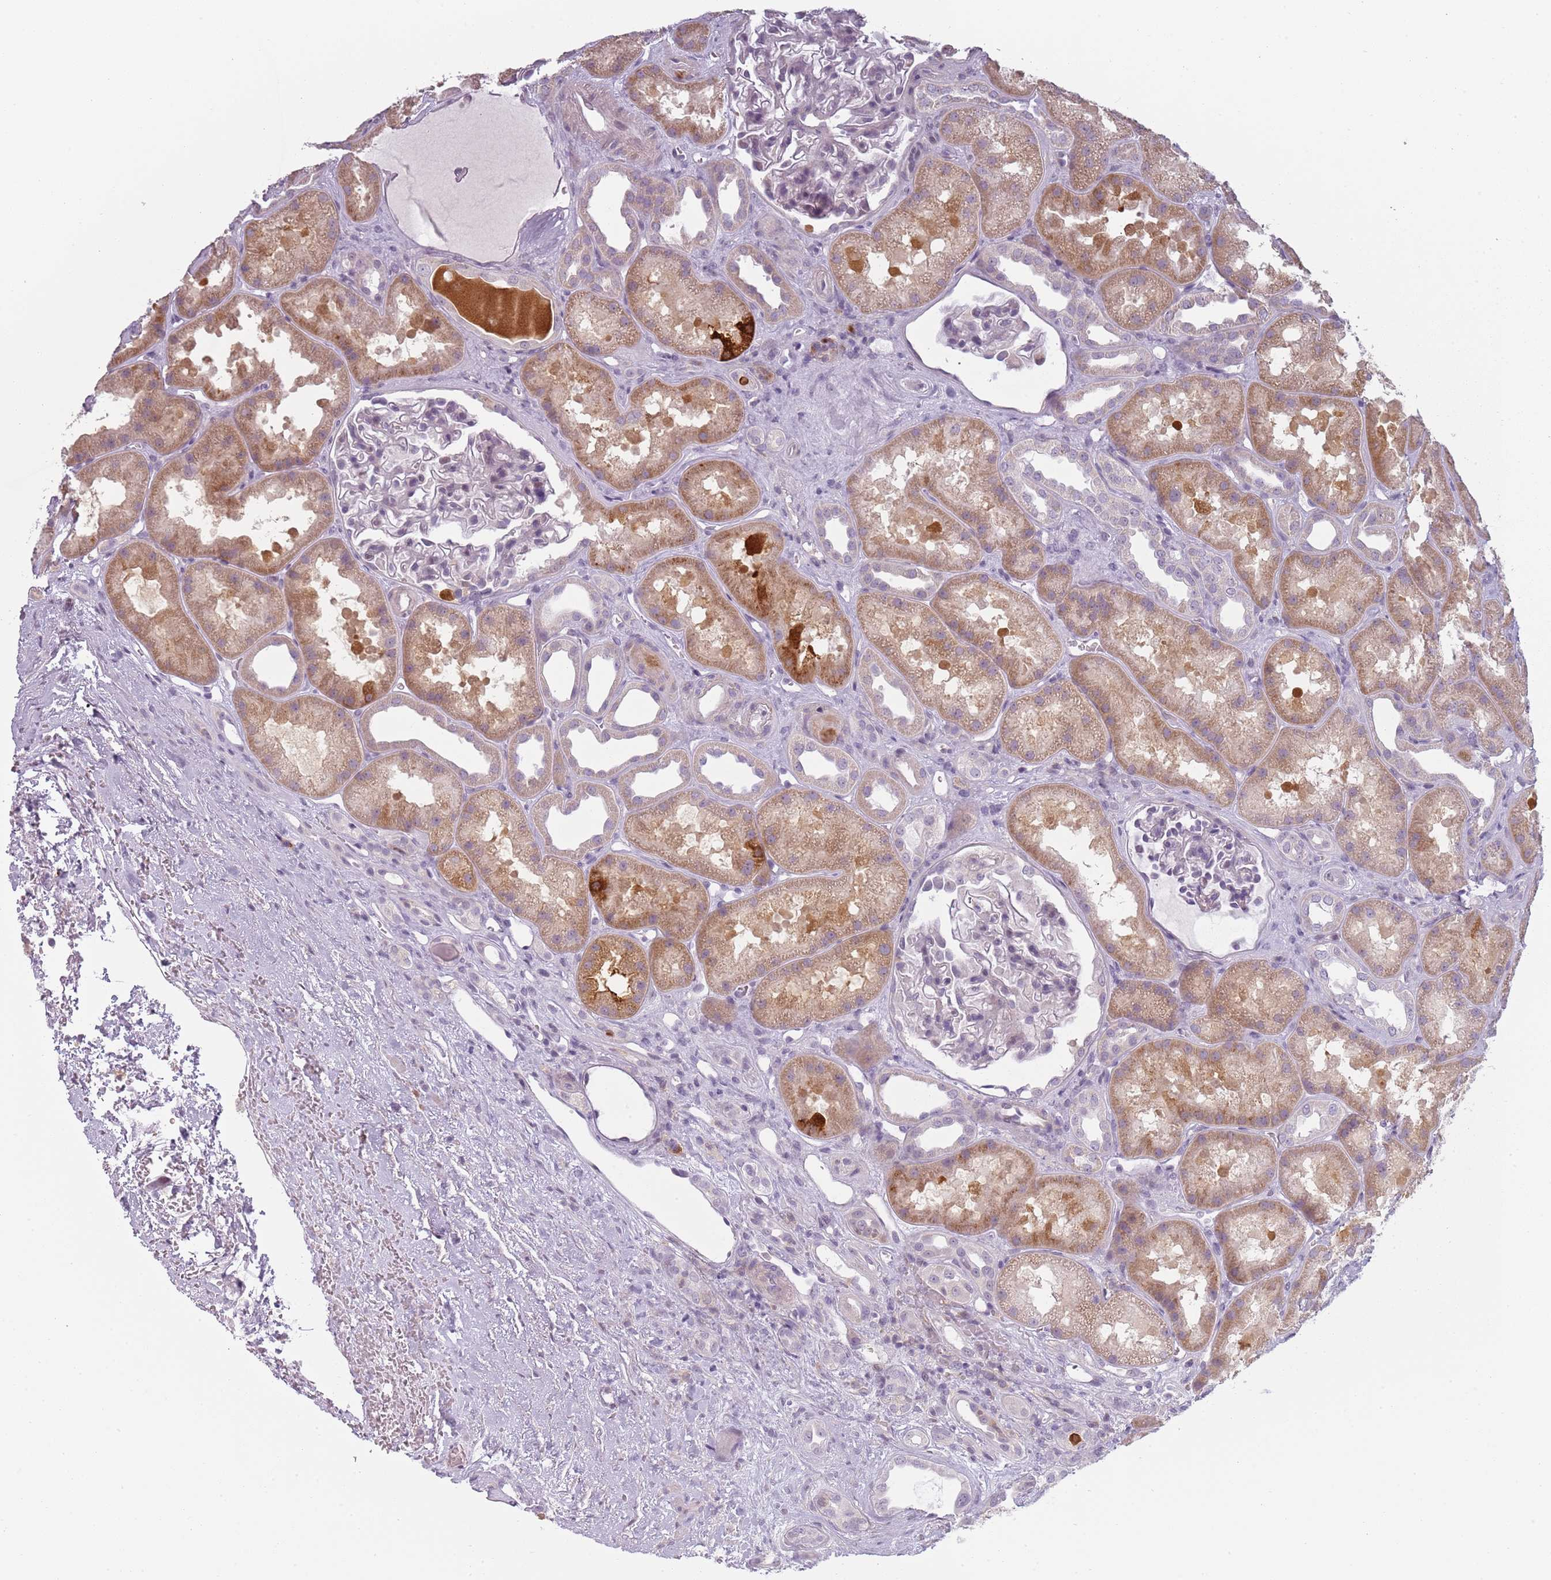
{"staining": {"intensity": "negative", "quantity": "none", "location": "none"}, "tissue": "kidney", "cell_type": "Cells in glomeruli", "image_type": "normal", "snomed": [{"axis": "morphology", "description": "Normal tissue, NOS"}, {"axis": "topography", "description": "Kidney"}], "caption": "Histopathology image shows no protein expression in cells in glomeruli of normal kidney.", "gene": "CC2D2B", "patient": {"sex": "male", "age": 61}}